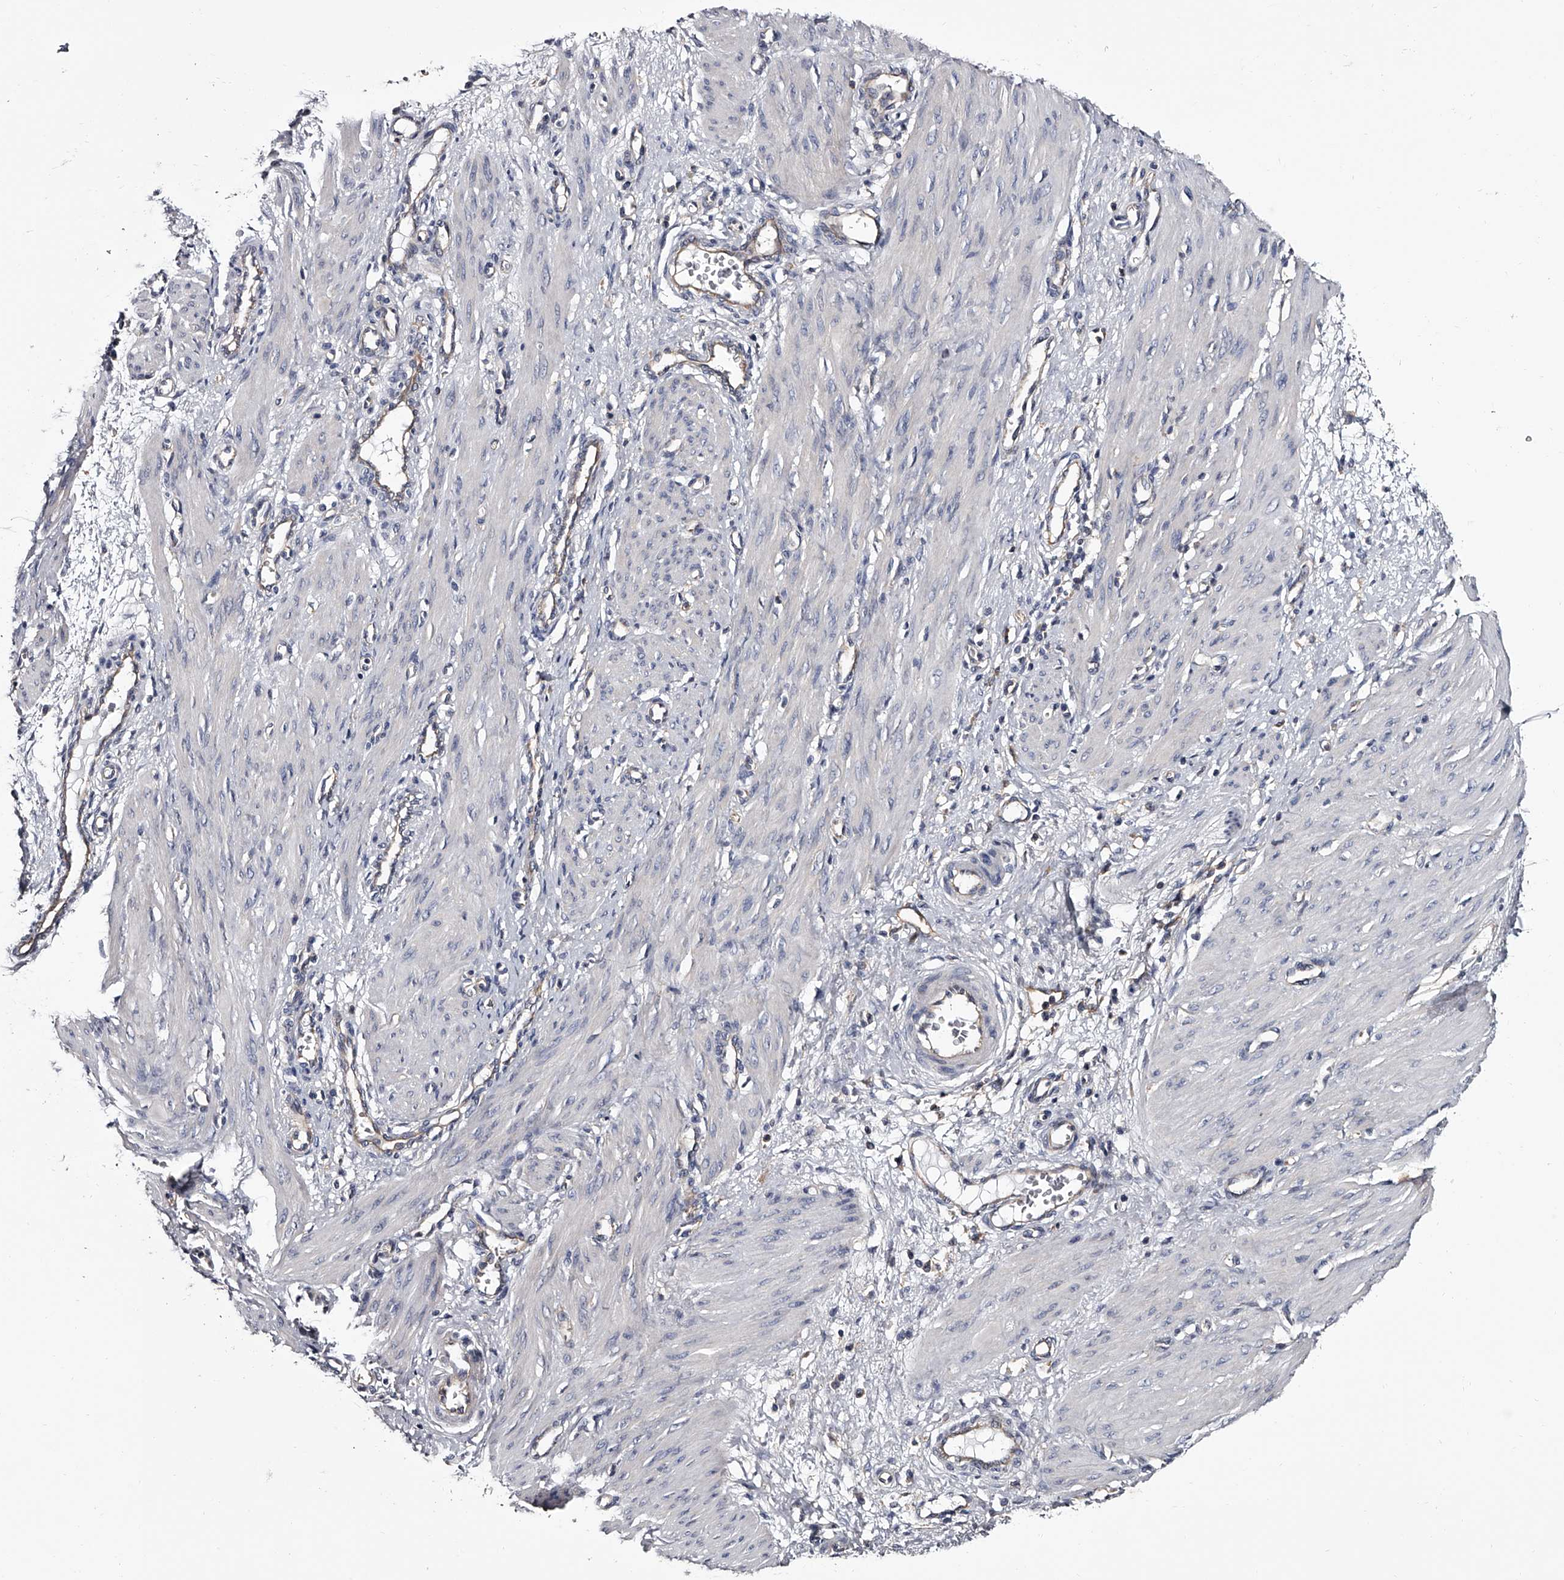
{"staining": {"intensity": "negative", "quantity": "none", "location": "none"}, "tissue": "smooth muscle", "cell_type": "Smooth muscle cells", "image_type": "normal", "snomed": [{"axis": "morphology", "description": "Normal tissue, NOS"}, {"axis": "topography", "description": "Endometrium"}], "caption": "Smooth muscle was stained to show a protein in brown. There is no significant positivity in smooth muscle cells. The staining is performed using DAB (3,3'-diaminobenzidine) brown chromogen with nuclei counter-stained in using hematoxylin.", "gene": "GAPVD1", "patient": {"sex": "female", "age": 33}}